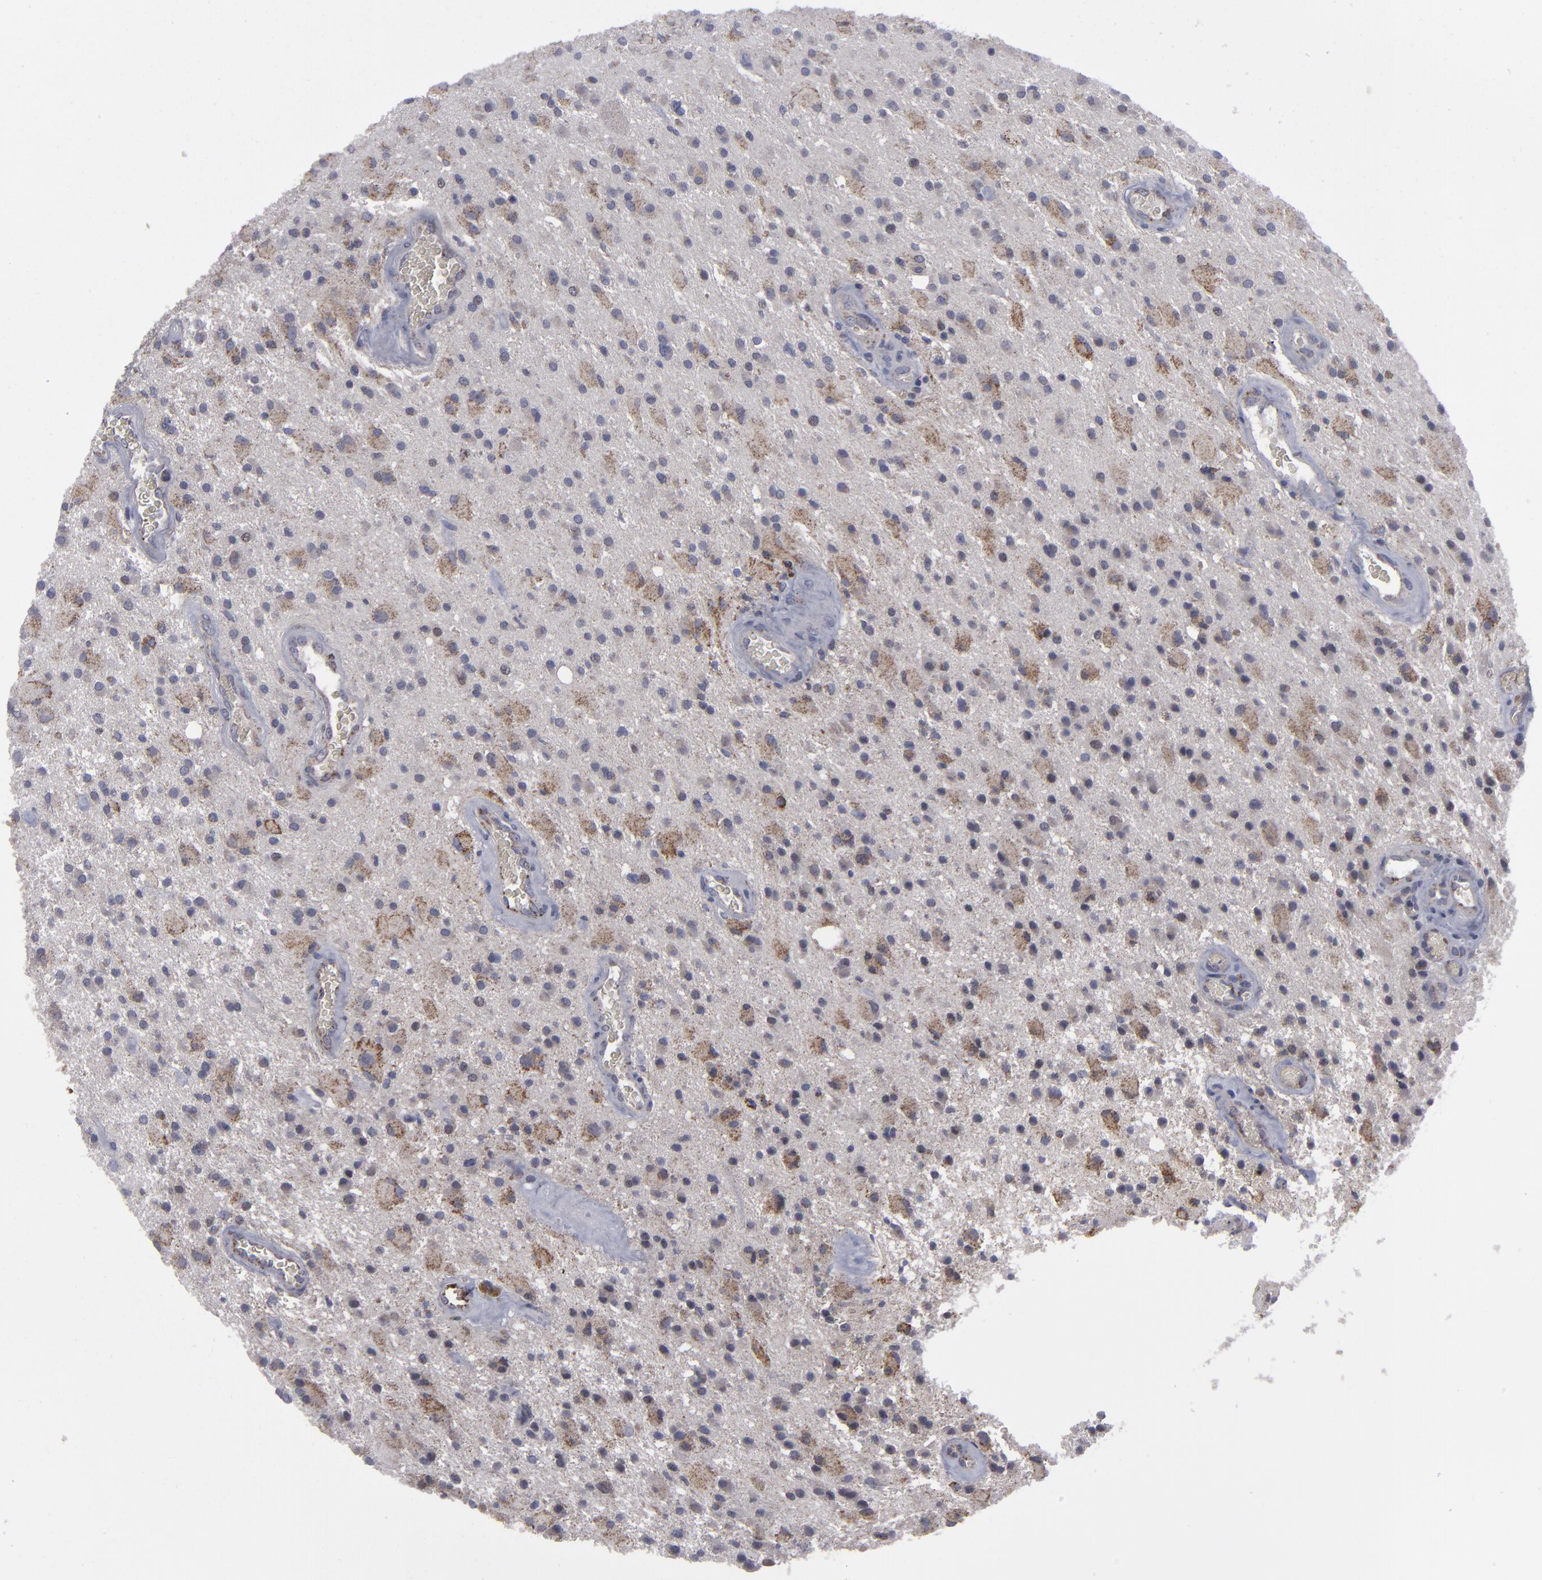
{"staining": {"intensity": "moderate", "quantity": "25%-75%", "location": "cytoplasmic/membranous"}, "tissue": "glioma", "cell_type": "Tumor cells", "image_type": "cancer", "snomed": [{"axis": "morphology", "description": "Glioma, malignant, Low grade"}, {"axis": "topography", "description": "Brain"}], "caption": "This micrograph reveals immunohistochemistry (IHC) staining of glioma, with medium moderate cytoplasmic/membranous positivity in approximately 25%-75% of tumor cells.", "gene": "MYOM2", "patient": {"sex": "male", "age": 58}}